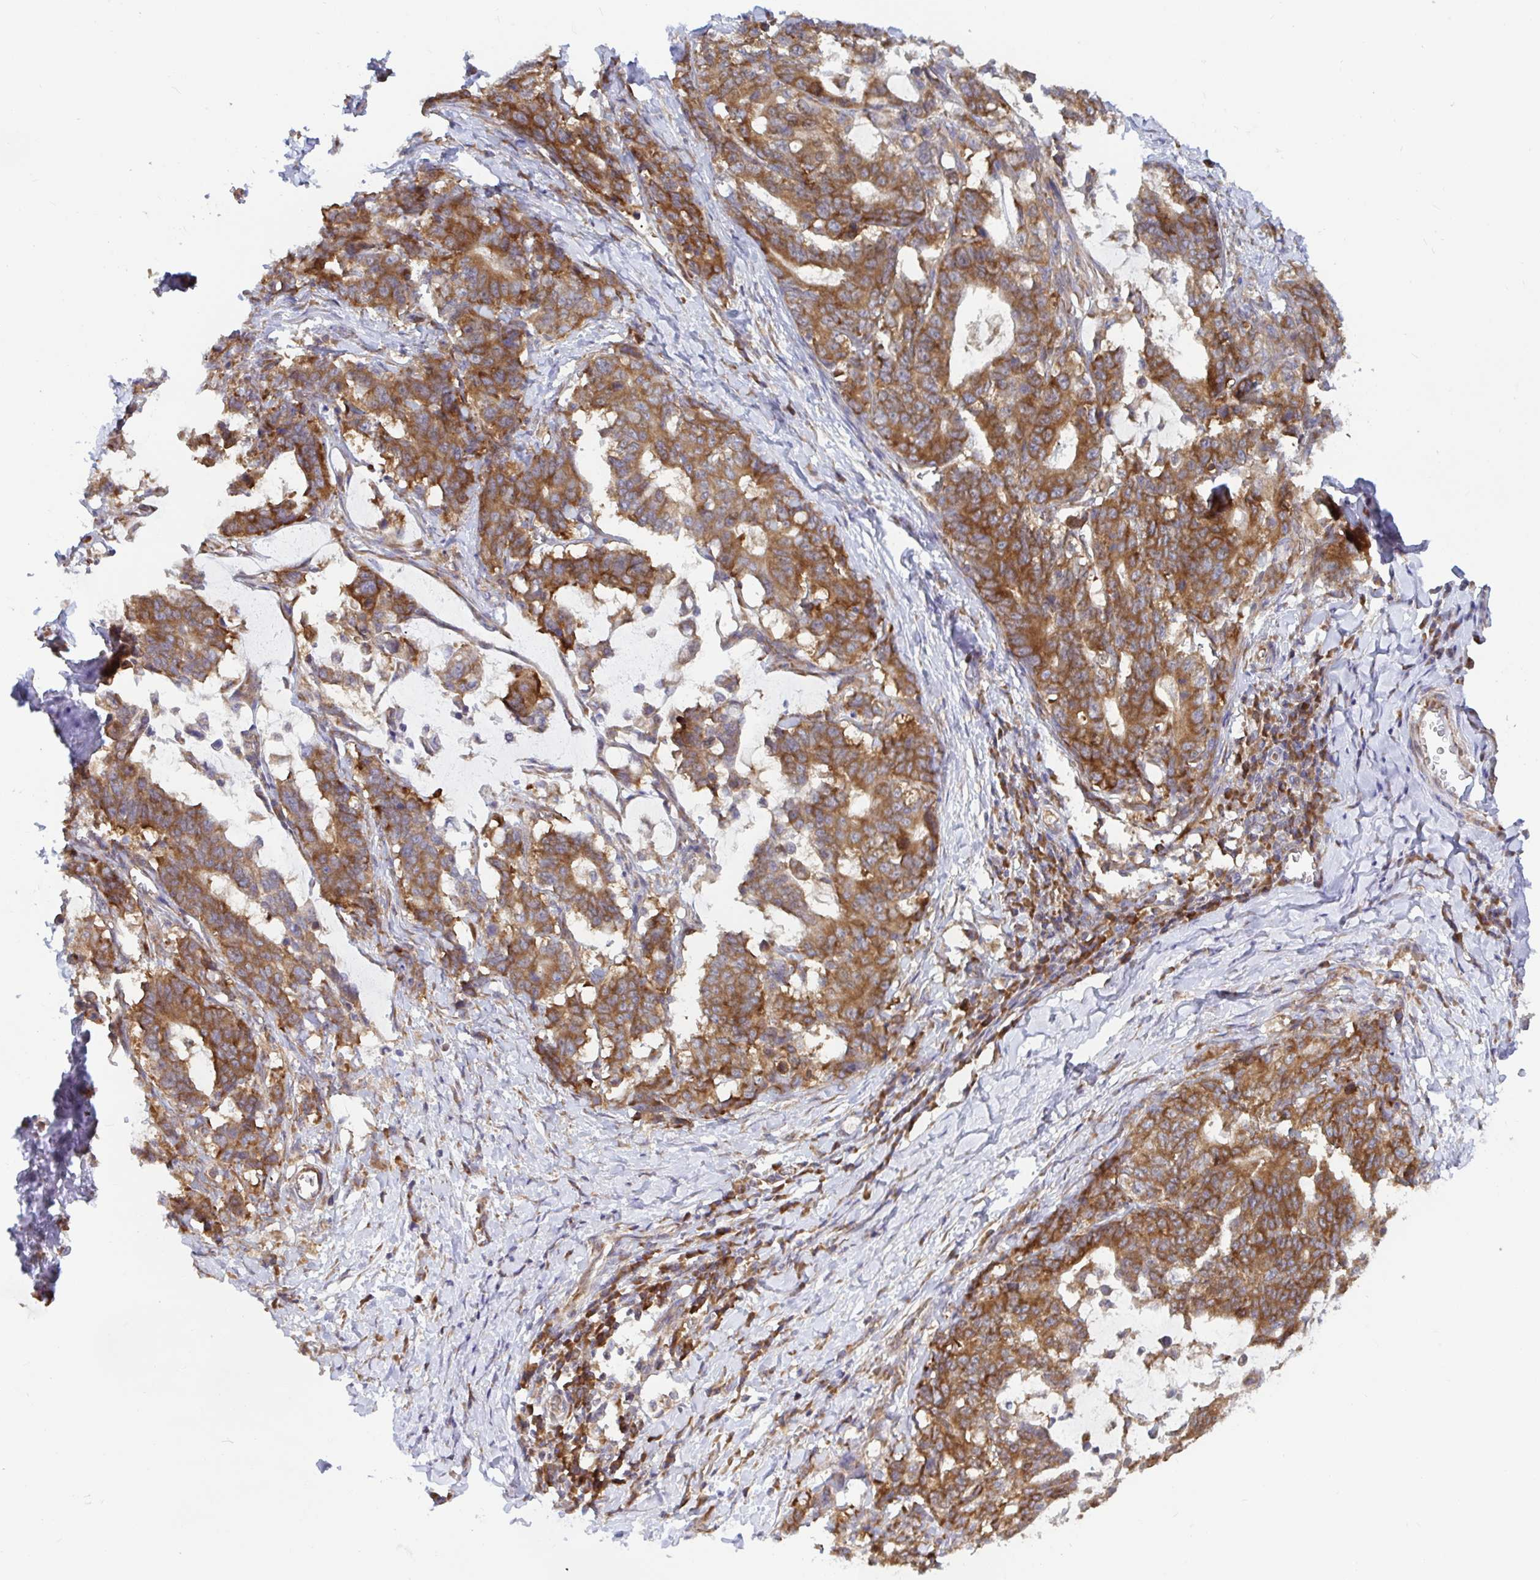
{"staining": {"intensity": "moderate", "quantity": ">75%", "location": "cytoplasmic/membranous"}, "tissue": "stomach cancer", "cell_type": "Tumor cells", "image_type": "cancer", "snomed": [{"axis": "morphology", "description": "Normal tissue, NOS"}, {"axis": "morphology", "description": "Adenocarcinoma, NOS"}, {"axis": "topography", "description": "Stomach"}], "caption": "Stomach cancer tissue shows moderate cytoplasmic/membranous staining in approximately >75% of tumor cells Immunohistochemistry stains the protein of interest in brown and the nuclei are stained blue.", "gene": "LARP1", "patient": {"sex": "female", "age": 64}}